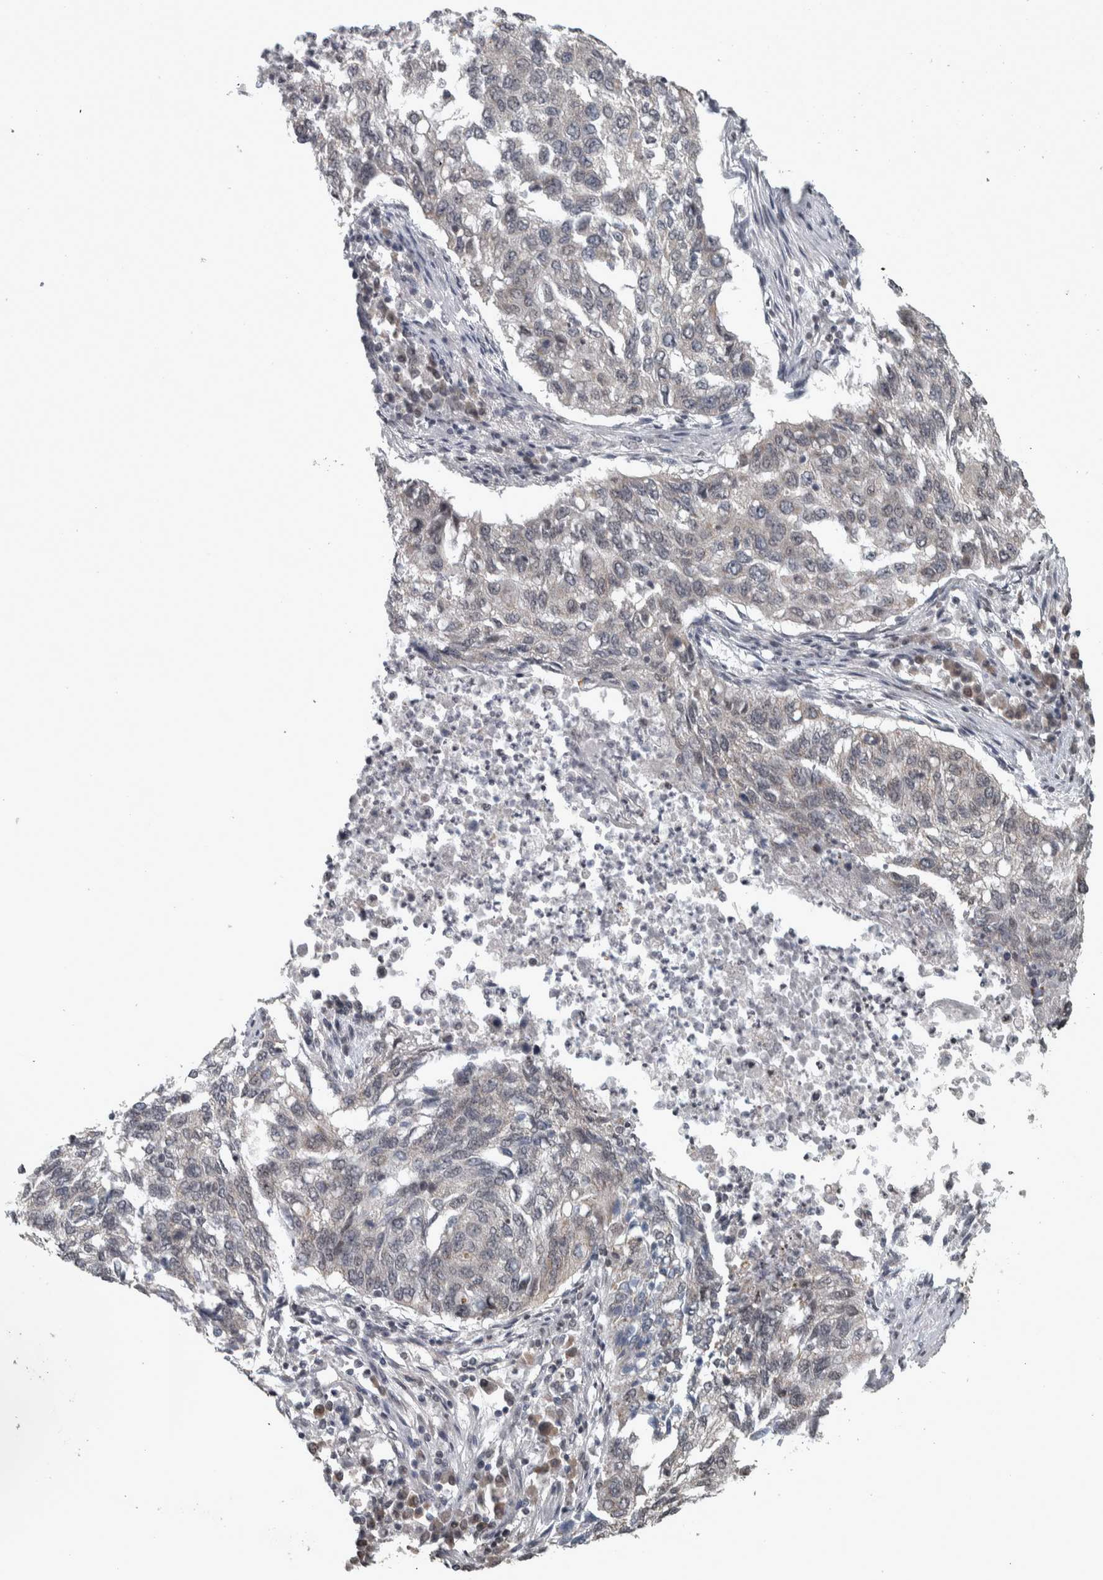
{"staining": {"intensity": "weak", "quantity": "<25%", "location": "cytoplasmic/membranous"}, "tissue": "lung cancer", "cell_type": "Tumor cells", "image_type": "cancer", "snomed": [{"axis": "morphology", "description": "Squamous cell carcinoma, NOS"}, {"axis": "topography", "description": "Lung"}], "caption": "Histopathology image shows no protein positivity in tumor cells of lung cancer tissue.", "gene": "CWC27", "patient": {"sex": "female", "age": 63}}